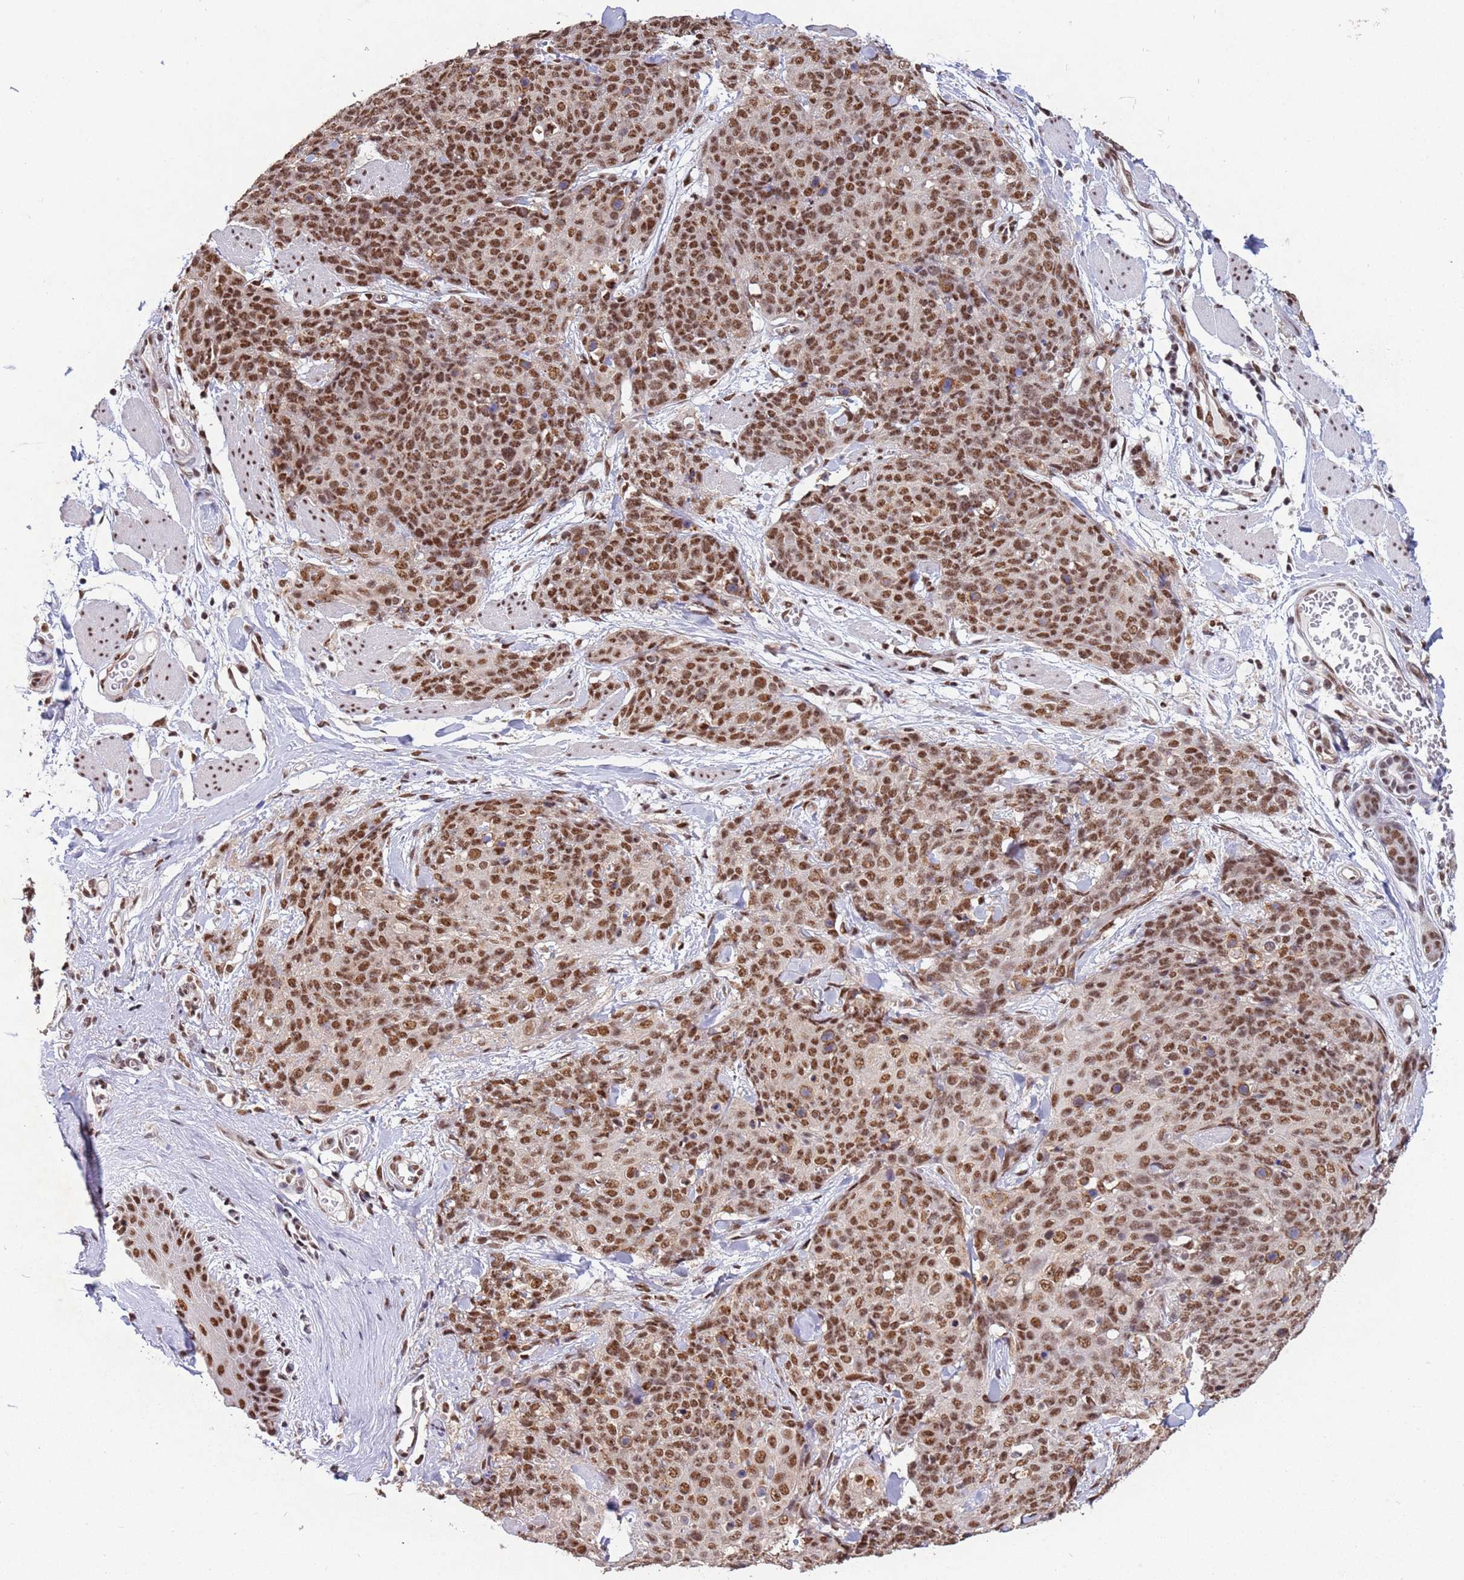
{"staining": {"intensity": "moderate", "quantity": ">75%", "location": "nuclear"}, "tissue": "skin cancer", "cell_type": "Tumor cells", "image_type": "cancer", "snomed": [{"axis": "morphology", "description": "Squamous cell carcinoma, NOS"}, {"axis": "topography", "description": "Skin"}, {"axis": "topography", "description": "Vulva"}], "caption": "A brown stain shows moderate nuclear staining of a protein in human skin cancer tumor cells. (brown staining indicates protein expression, while blue staining denotes nuclei).", "gene": "ESF1", "patient": {"sex": "female", "age": 85}}